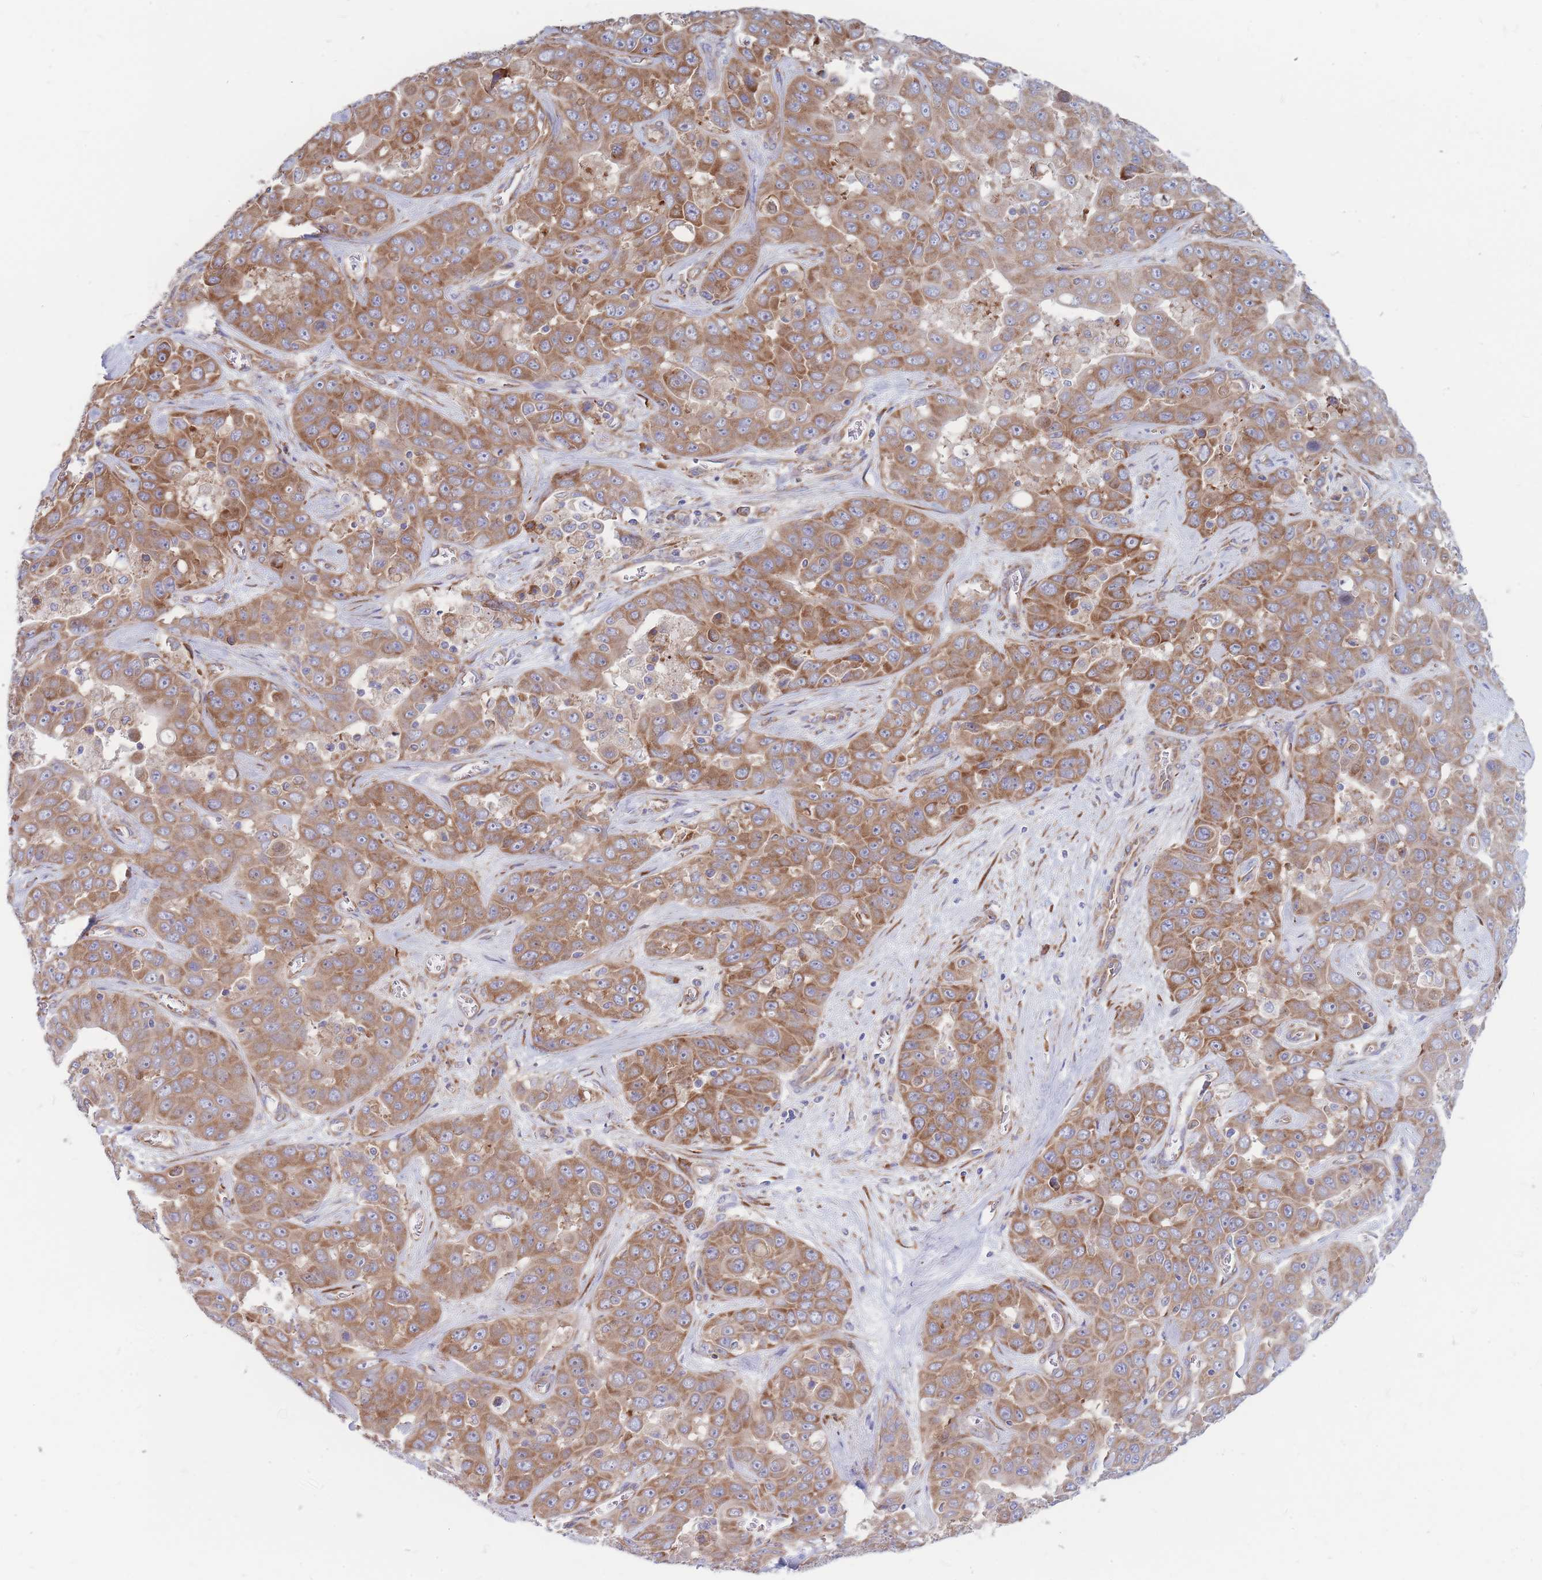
{"staining": {"intensity": "moderate", "quantity": ">75%", "location": "cytoplasmic/membranous"}, "tissue": "liver cancer", "cell_type": "Tumor cells", "image_type": "cancer", "snomed": [{"axis": "morphology", "description": "Cholangiocarcinoma"}, {"axis": "topography", "description": "Liver"}], "caption": "Brown immunohistochemical staining in liver cancer displays moderate cytoplasmic/membranous staining in about >75% of tumor cells.", "gene": "RPL8", "patient": {"sex": "female", "age": 52}}